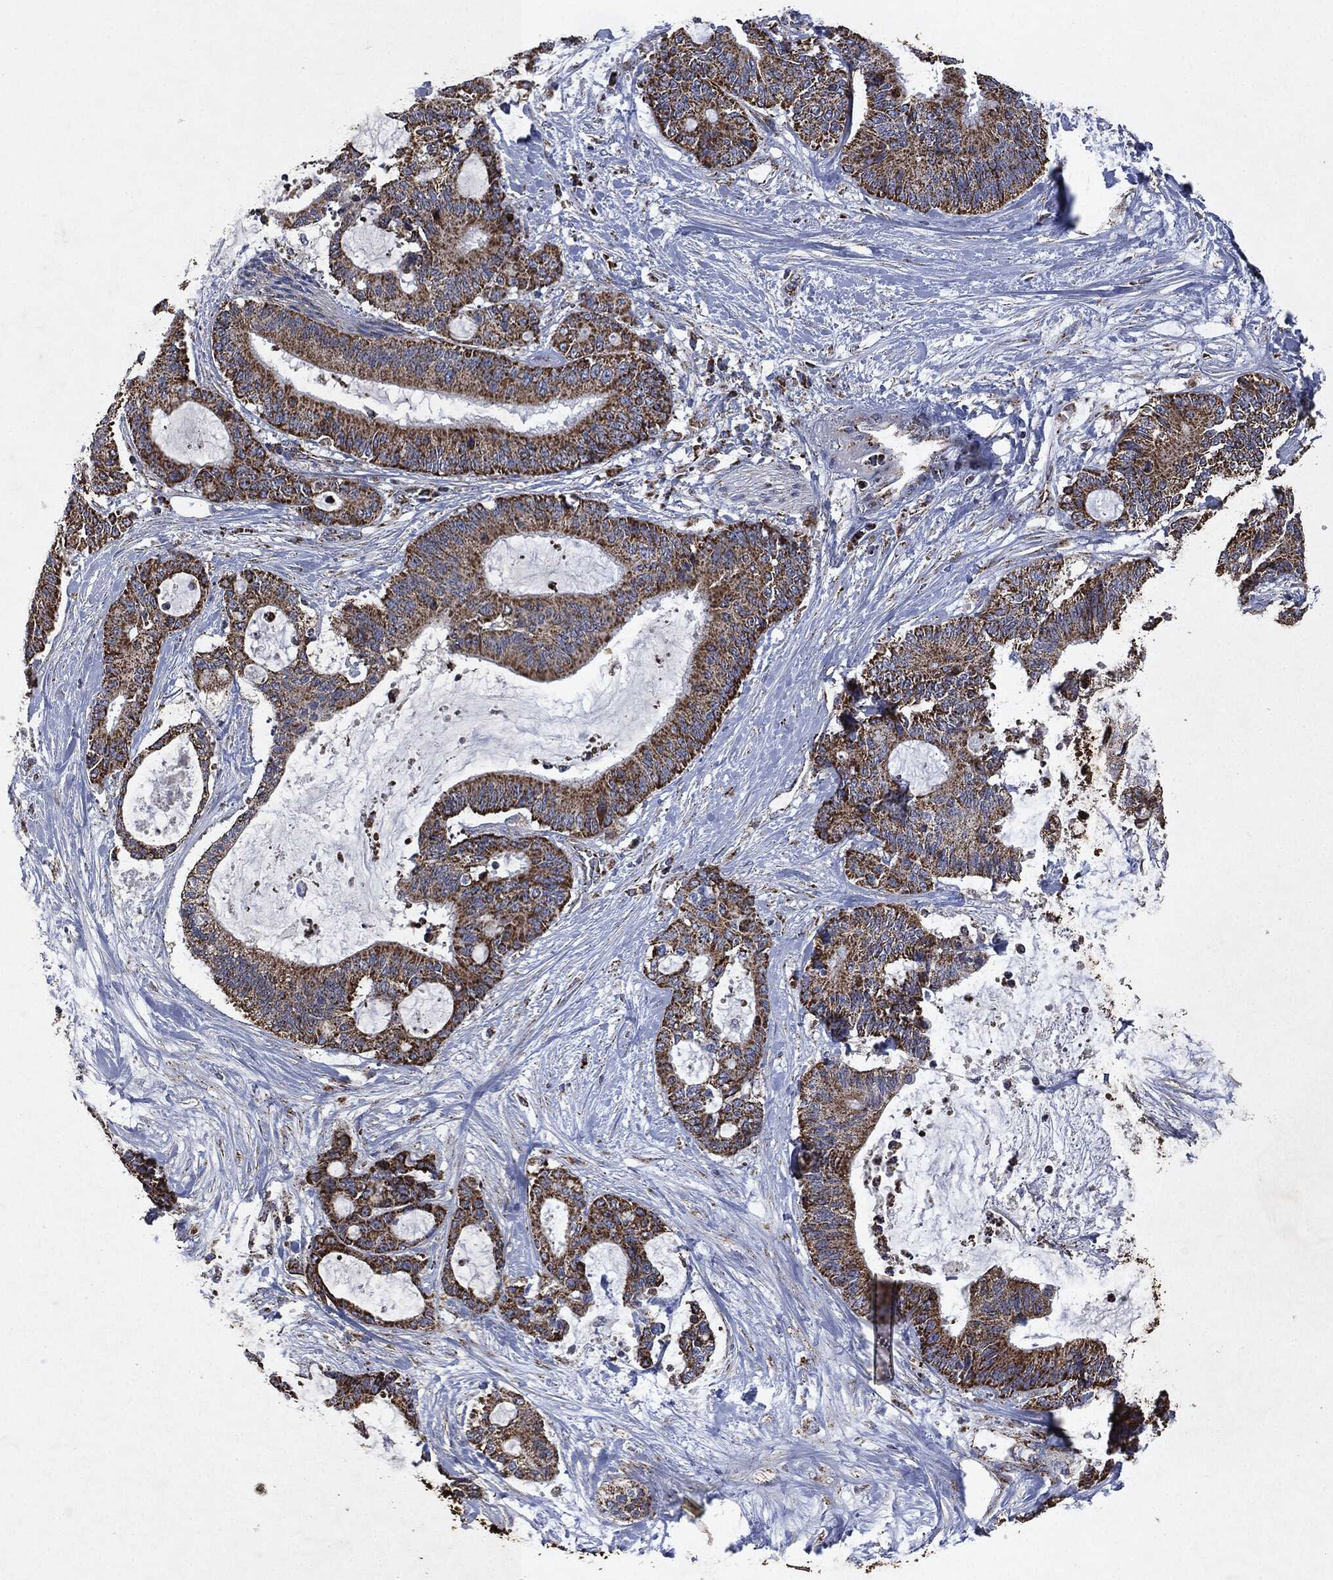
{"staining": {"intensity": "strong", "quantity": ">75%", "location": "cytoplasmic/membranous"}, "tissue": "liver cancer", "cell_type": "Tumor cells", "image_type": "cancer", "snomed": [{"axis": "morphology", "description": "Cholangiocarcinoma"}, {"axis": "topography", "description": "Liver"}], "caption": "This photomicrograph displays immunohistochemistry staining of liver cholangiocarcinoma, with high strong cytoplasmic/membranous expression in approximately >75% of tumor cells.", "gene": "RYK", "patient": {"sex": "female", "age": 73}}